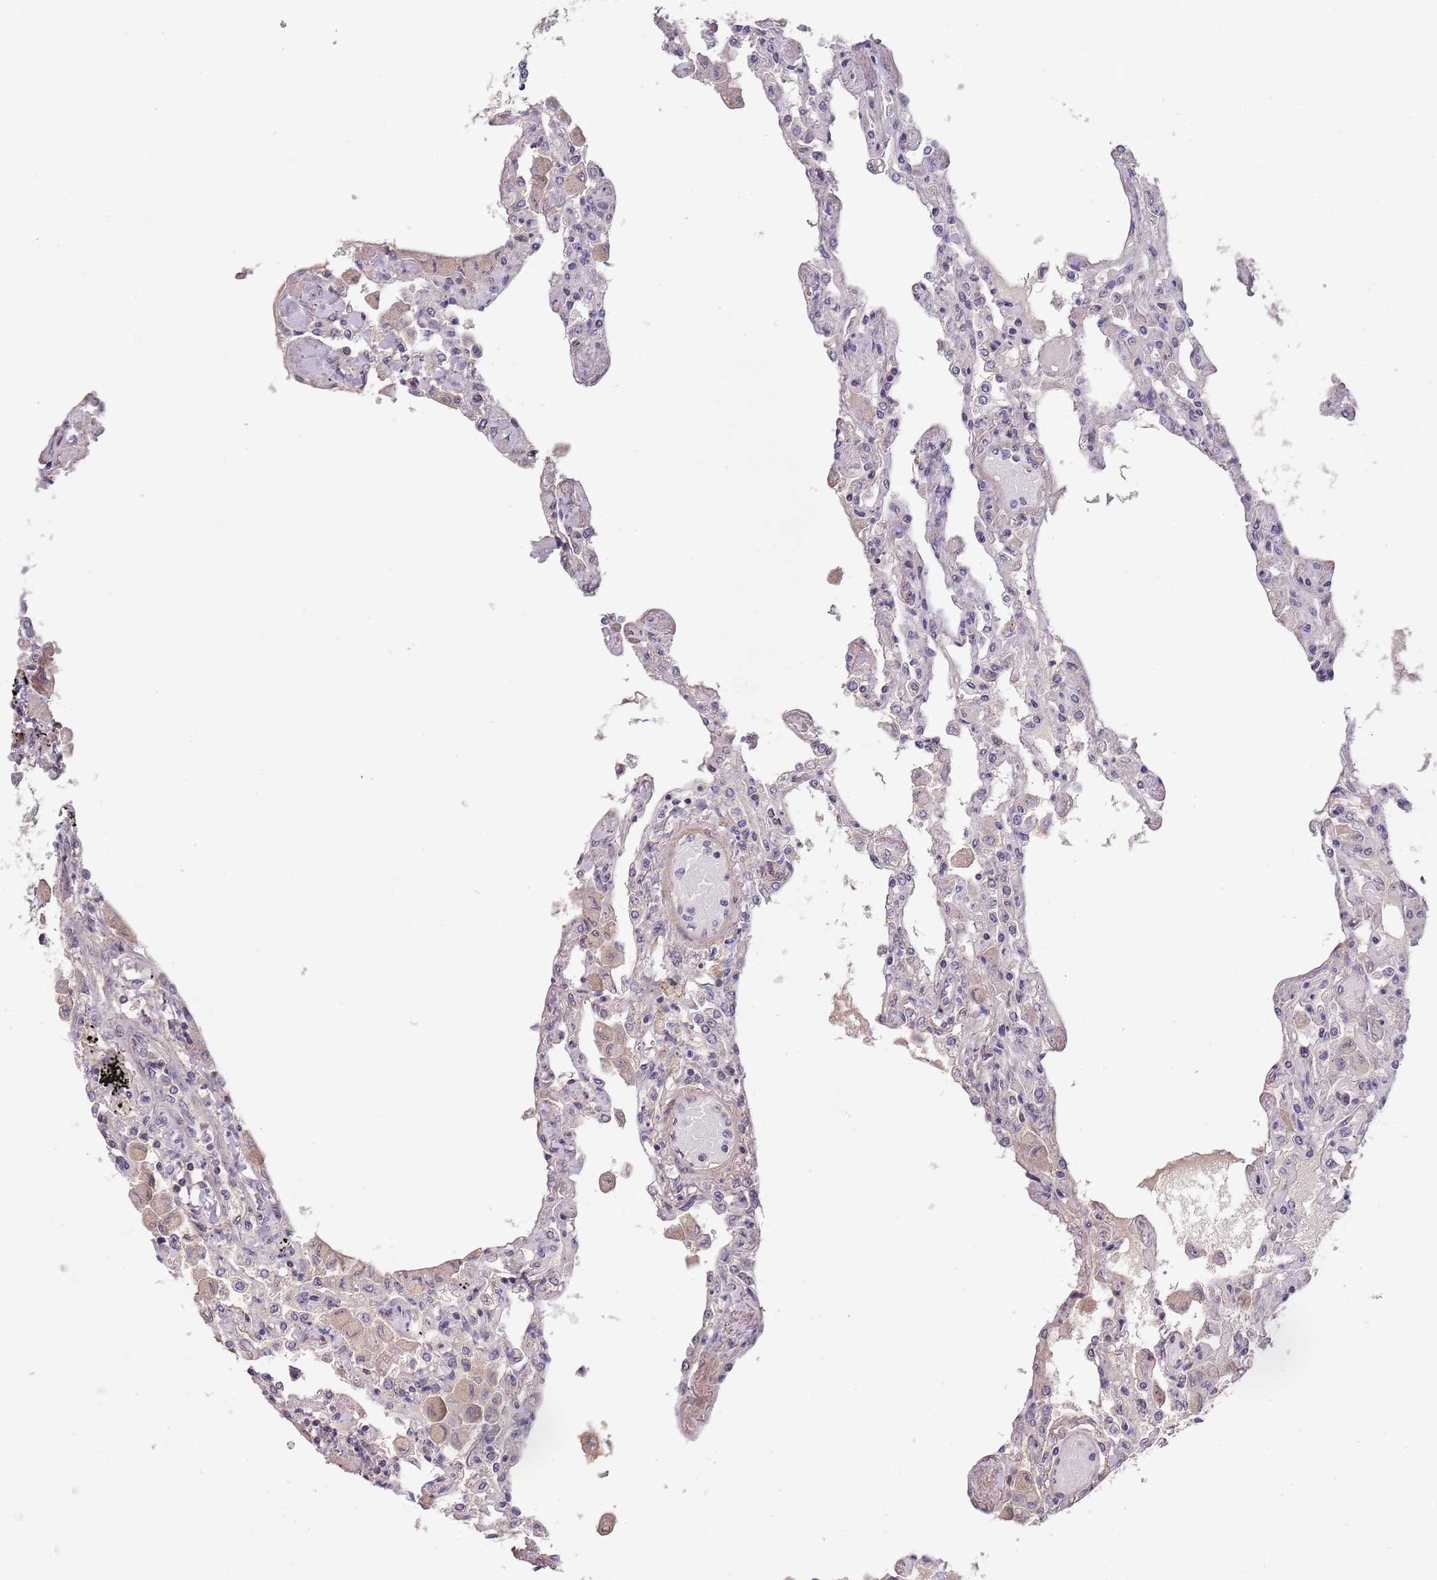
{"staining": {"intensity": "negative", "quantity": "none", "location": "none"}, "tissue": "lung", "cell_type": "Alveolar cells", "image_type": "normal", "snomed": [{"axis": "morphology", "description": "Normal tissue, NOS"}, {"axis": "topography", "description": "Bronchus"}, {"axis": "topography", "description": "Lung"}], "caption": "This is an IHC photomicrograph of unremarkable lung. There is no expression in alveolar cells.", "gene": "CIZ1", "patient": {"sex": "female", "age": 49}}